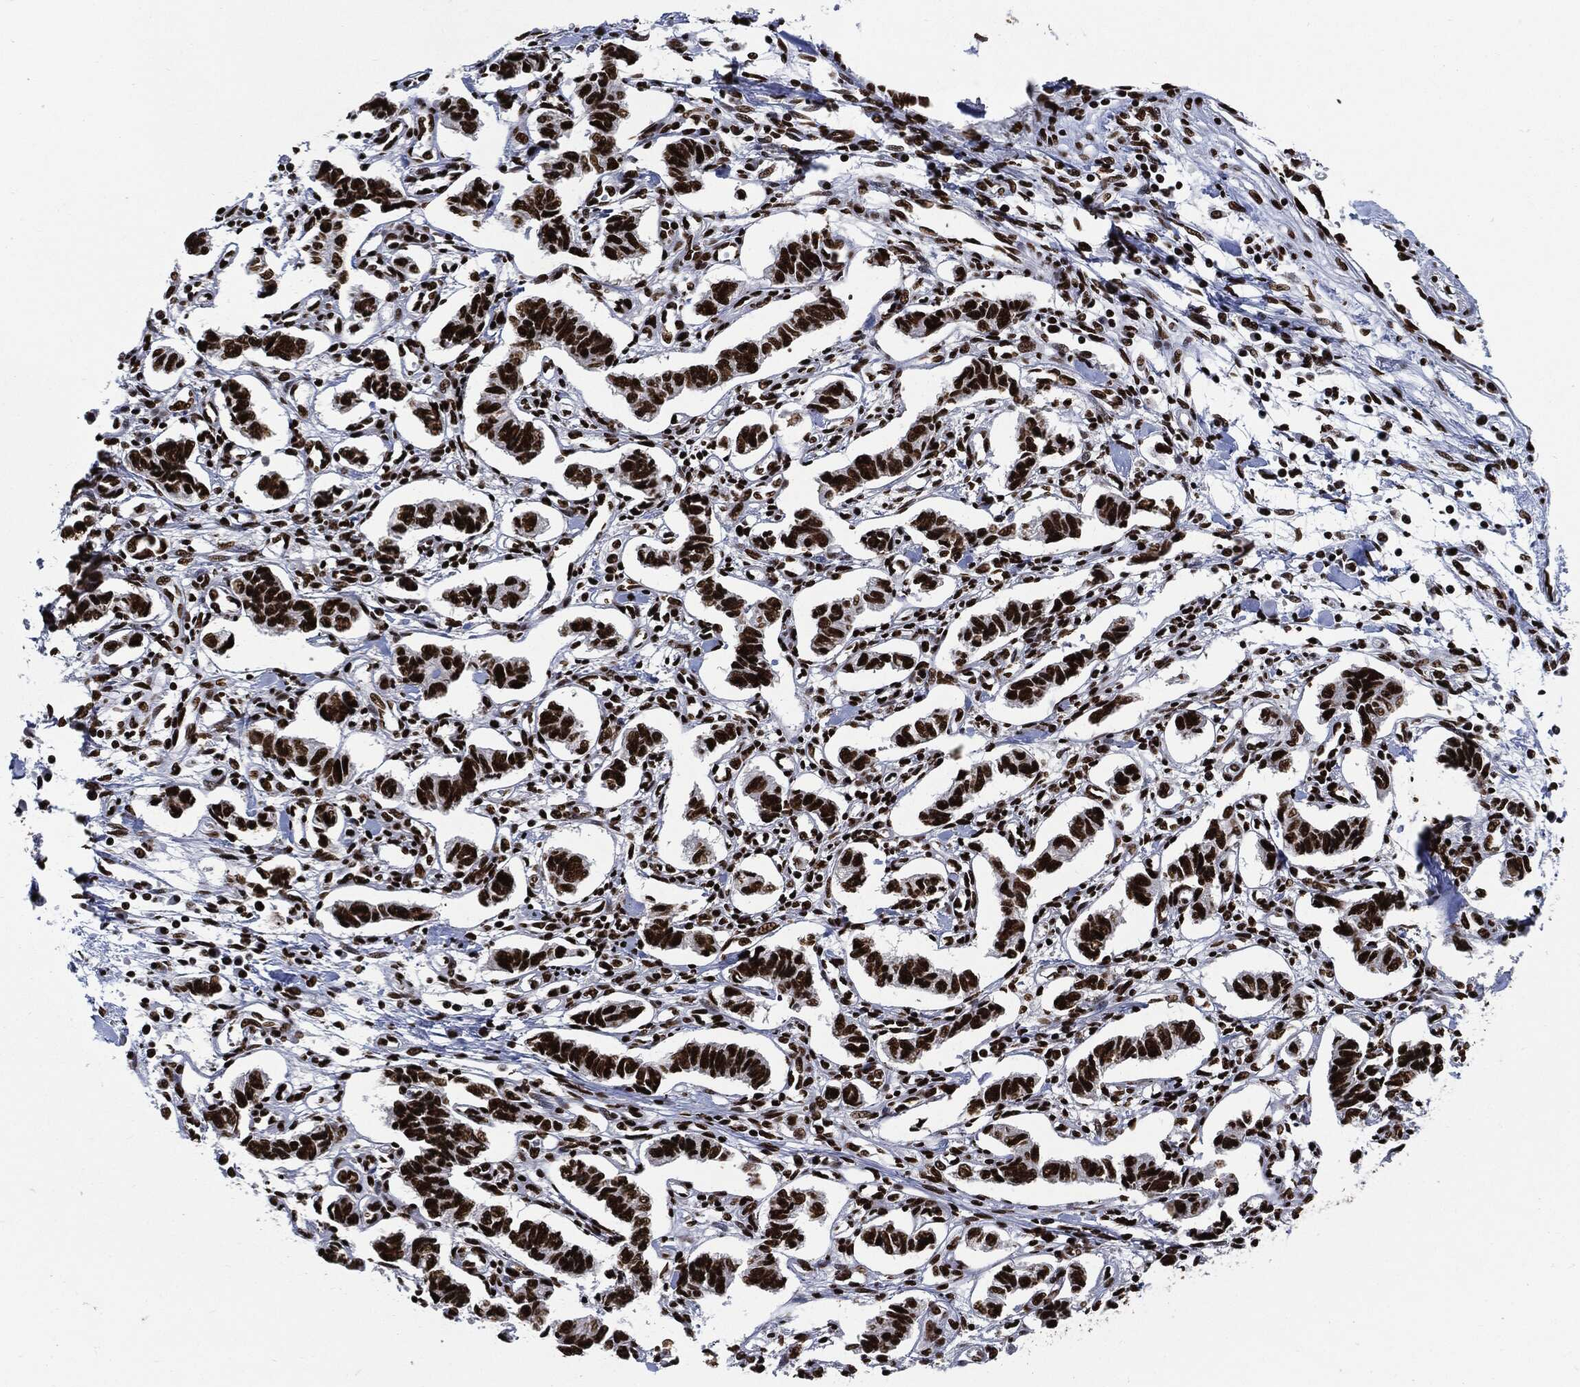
{"staining": {"intensity": "strong", "quantity": ">75%", "location": "nuclear"}, "tissue": "carcinoid", "cell_type": "Tumor cells", "image_type": "cancer", "snomed": [{"axis": "morphology", "description": "Carcinoid, malignant, NOS"}, {"axis": "topography", "description": "Kidney"}], "caption": "Carcinoid tissue exhibits strong nuclear expression in approximately >75% of tumor cells Immunohistochemistry stains the protein in brown and the nuclei are stained blue.", "gene": "RECQL", "patient": {"sex": "female", "age": 41}}